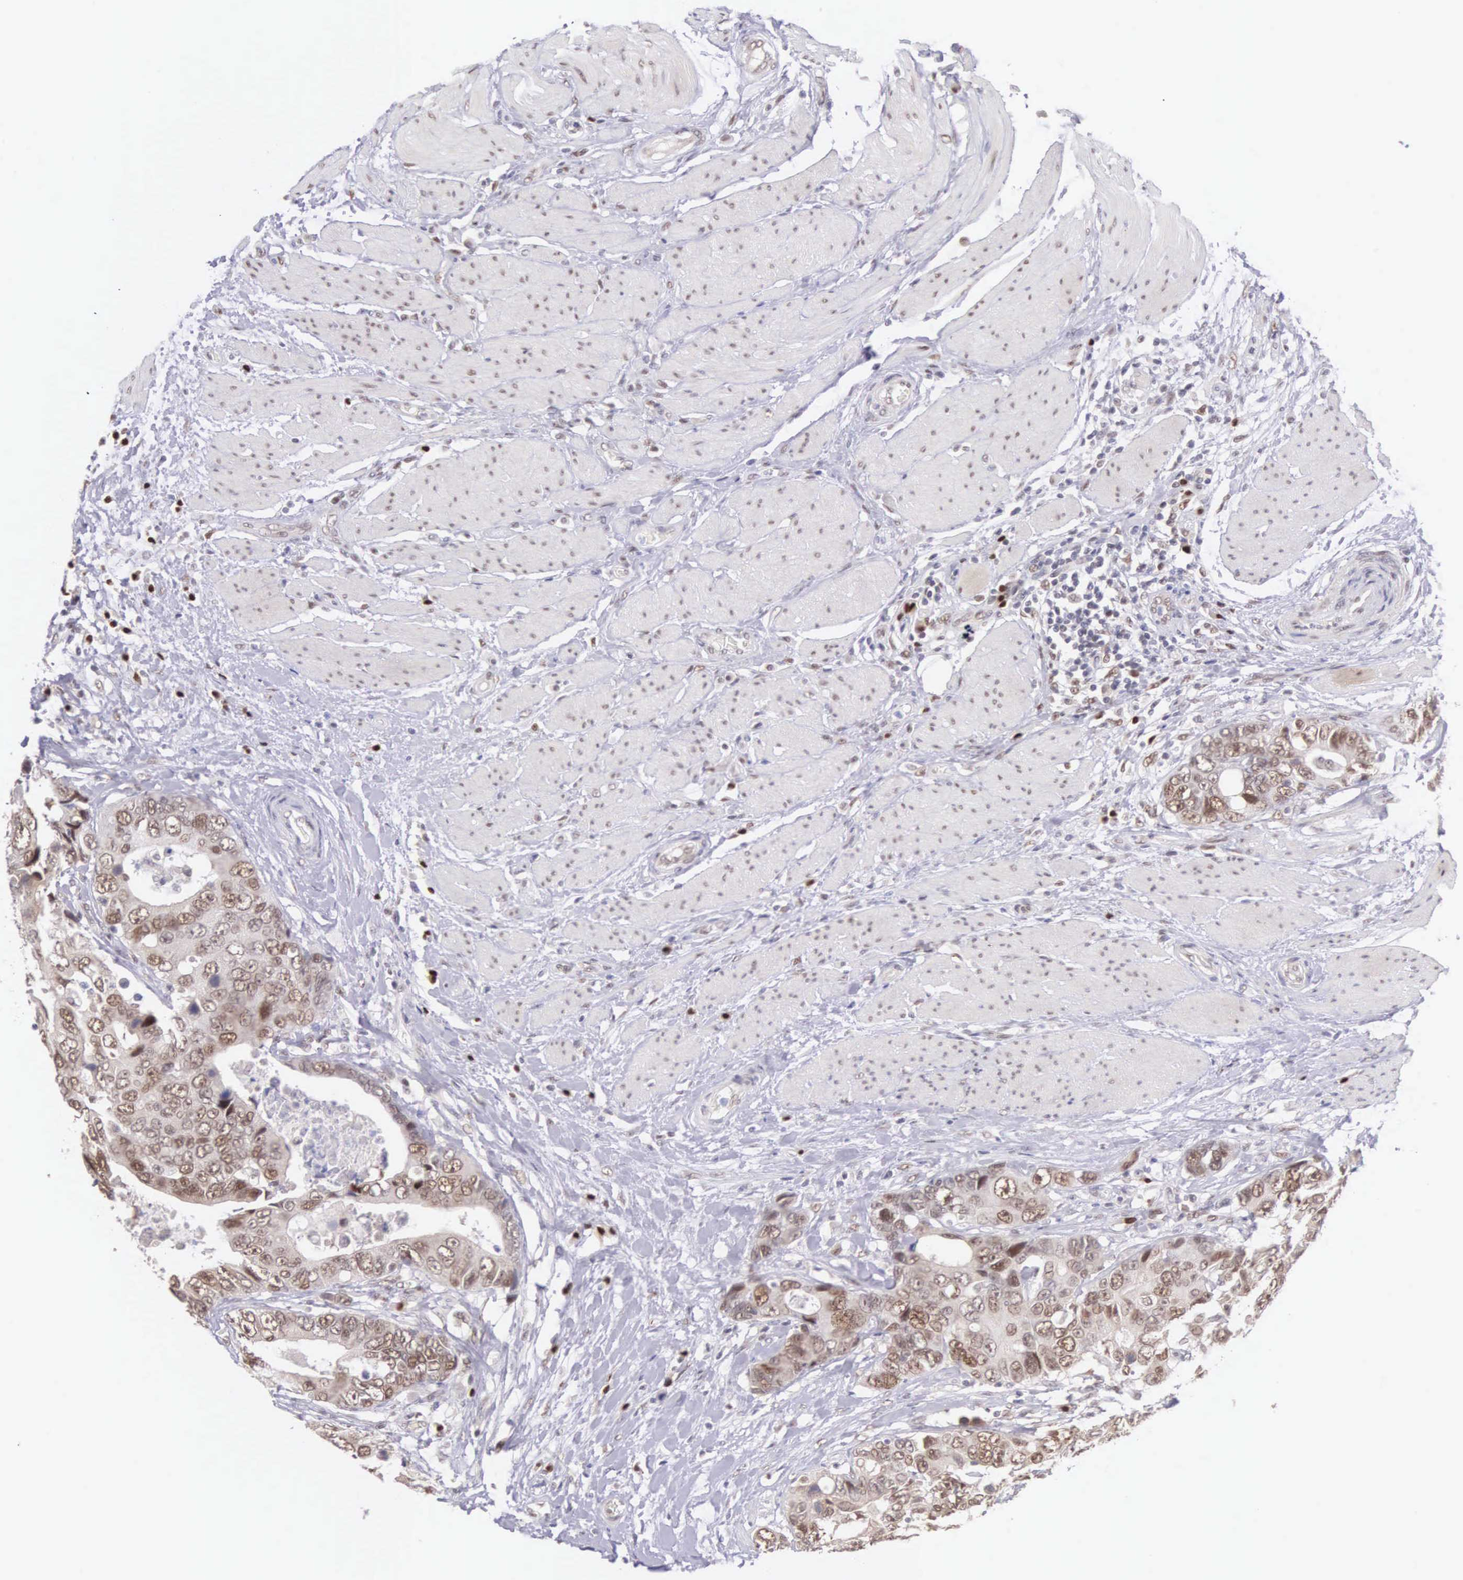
{"staining": {"intensity": "moderate", "quantity": "25%-75%", "location": "cytoplasmic/membranous,nuclear"}, "tissue": "colorectal cancer", "cell_type": "Tumor cells", "image_type": "cancer", "snomed": [{"axis": "morphology", "description": "Adenocarcinoma, NOS"}, {"axis": "topography", "description": "Rectum"}], "caption": "Colorectal cancer (adenocarcinoma) tissue demonstrates moderate cytoplasmic/membranous and nuclear staining in about 25%-75% of tumor cells Immunohistochemistry (ihc) stains the protein of interest in brown and the nuclei are stained blue.", "gene": "CCDC117", "patient": {"sex": "female", "age": 67}}